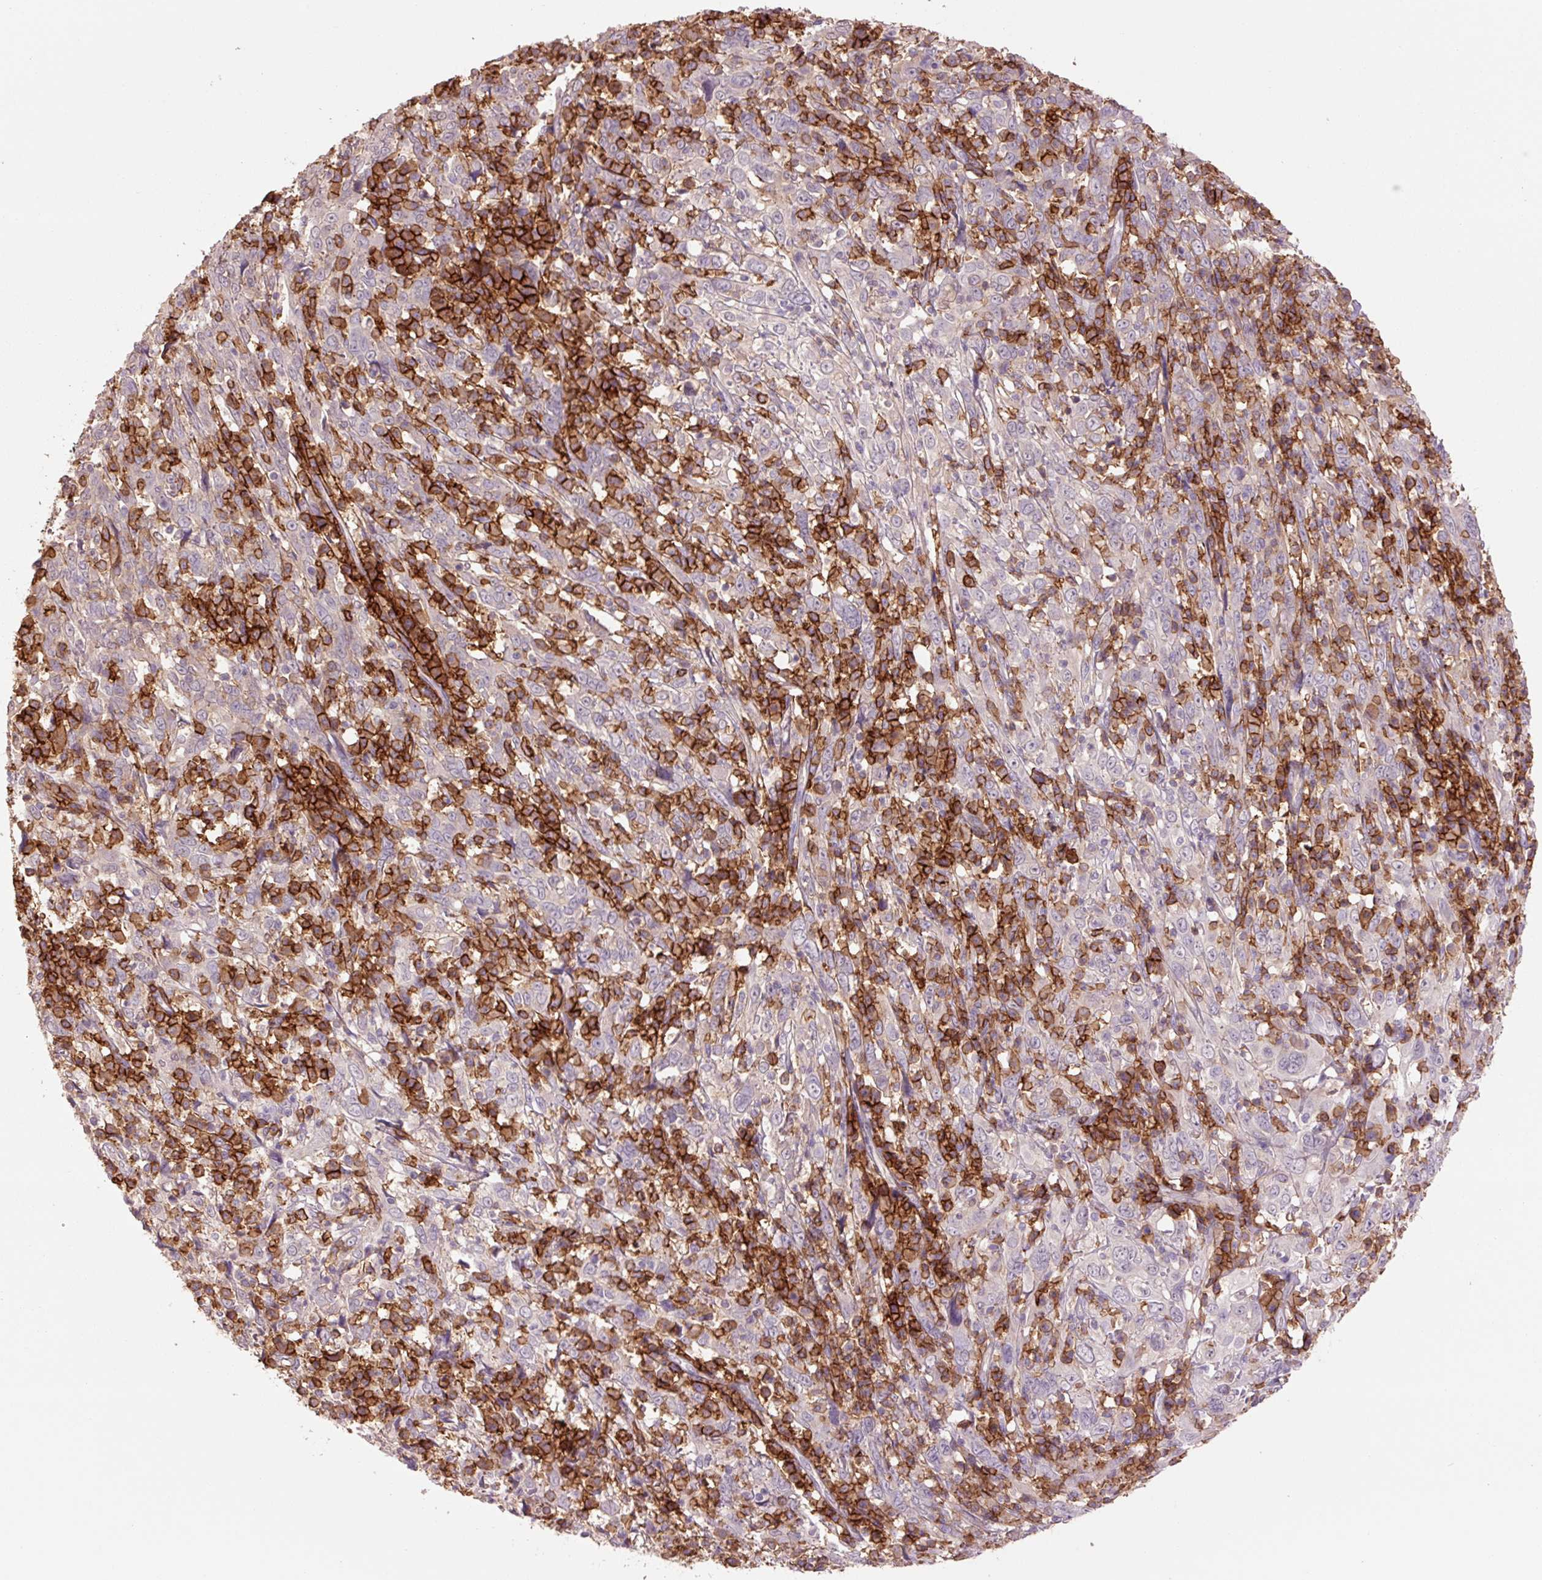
{"staining": {"intensity": "weak", "quantity": "<25%", "location": "cytoplasmic/membranous"}, "tissue": "cervical cancer", "cell_type": "Tumor cells", "image_type": "cancer", "snomed": [{"axis": "morphology", "description": "Squamous cell carcinoma, NOS"}, {"axis": "topography", "description": "Cervix"}], "caption": "Tumor cells show no significant protein expression in squamous cell carcinoma (cervical). (DAB immunohistochemistry with hematoxylin counter stain).", "gene": "SLC1A4", "patient": {"sex": "female", "age": 46}}